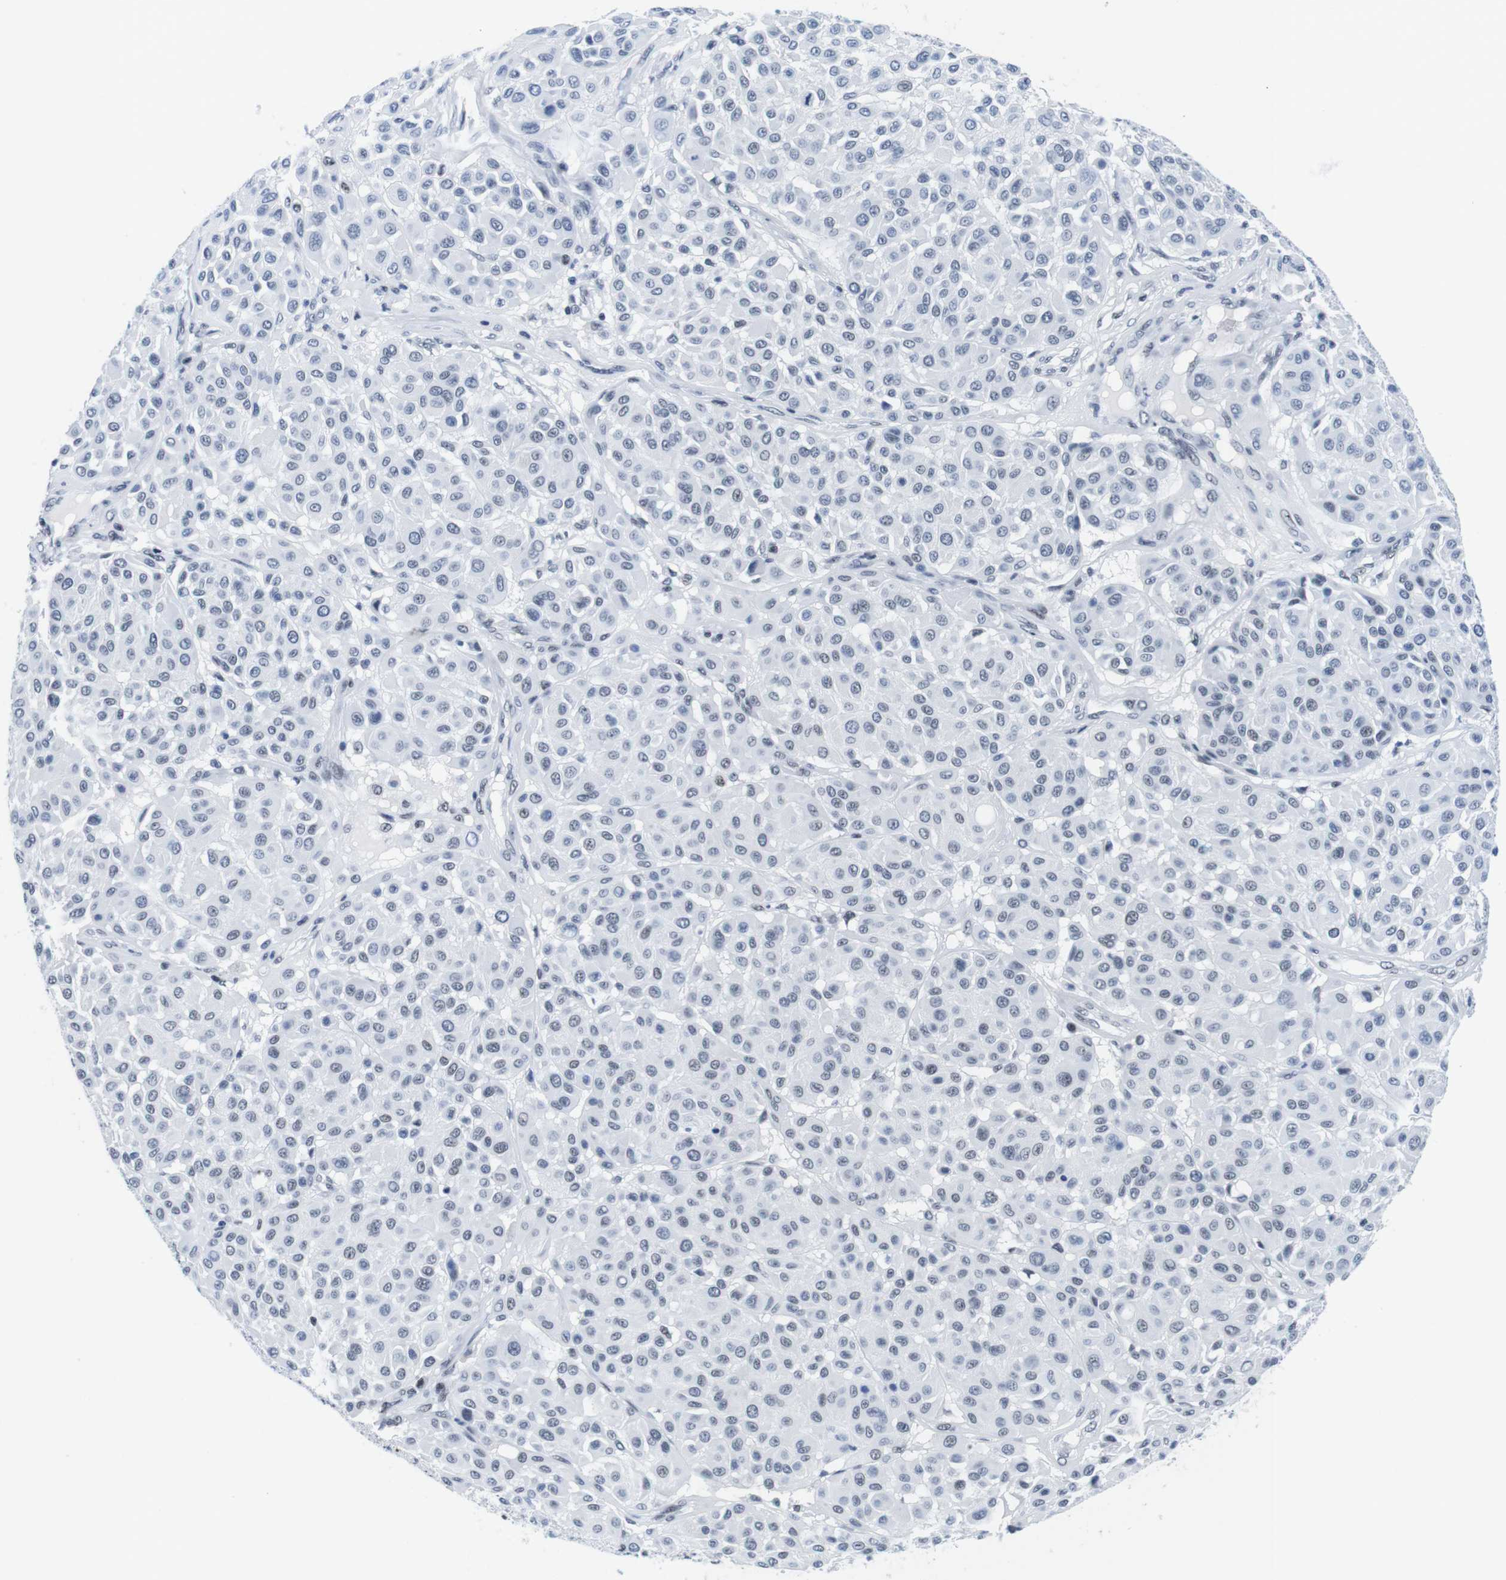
{"staining": {"intensity": "weak", "quantity": "<25%", "location": "nuclear"}, "tissue": "melanoma", "cell_type": "Tumor cells", "image_type": "cancer", "snomed": [{"axis": "morphology", "description": "Malignant melanoma, Metastatic site"}, {"axis": "topography", "description": "Soft tissue"}], "caption": "Immunohistochemistry image of neoplastic tissue: melanoma stained with DAB (3,3'-diaminobenzidine) reveals no significant protein positivity in tumor cells.", "gene": "IFI16", "patient": {"sex": "male", "age": 41}}